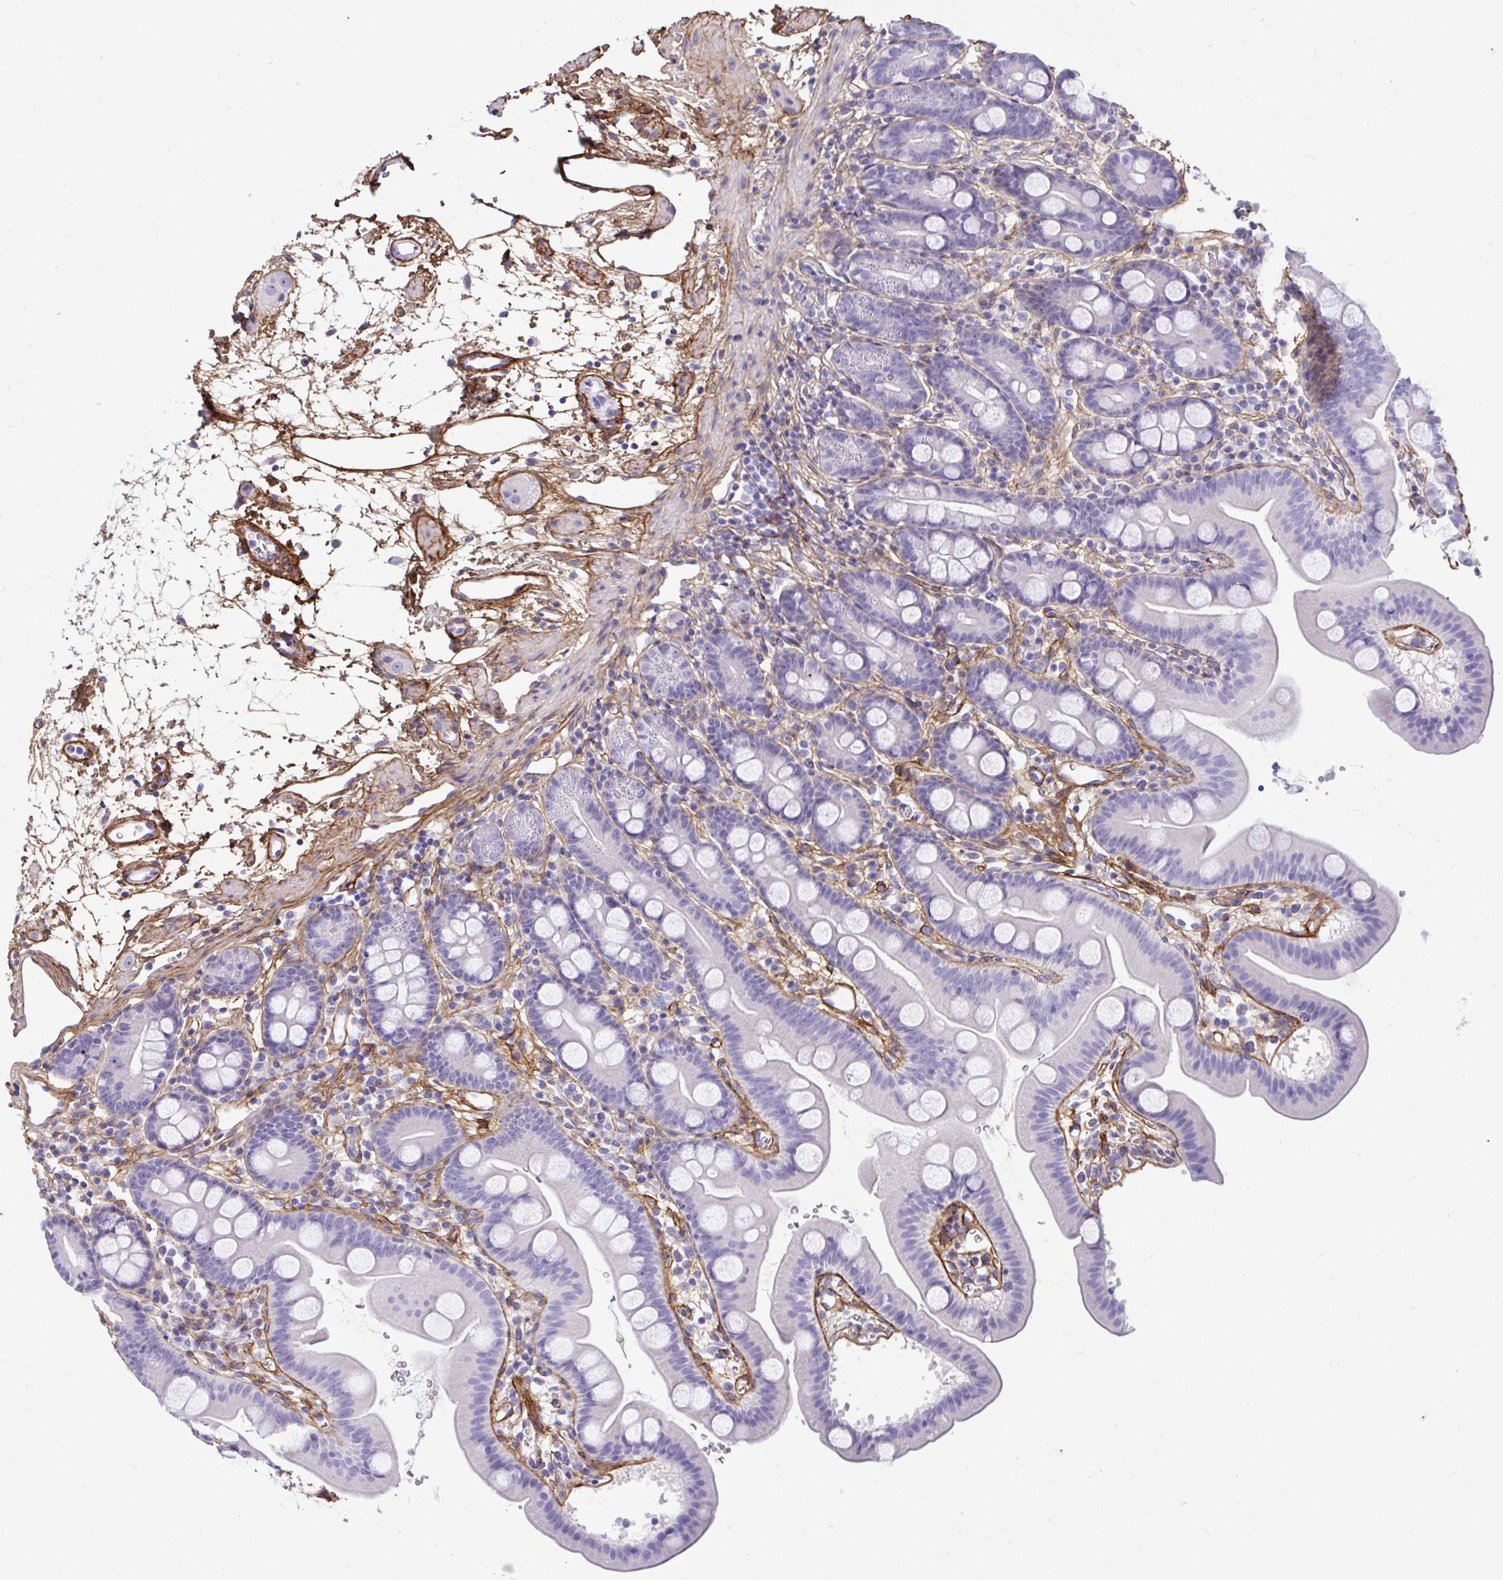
{"staining": {"intensity": "negative", "quantity": "none", "location": "none"}, "tissue": "duodenum", "cell_type": "Glandular cells", "image_type": "normal", "snomed": [{"axis": "morphology", "description": "Normal tissue, NOS"}, {"axis": "topography", "description": "Duodenum"}], "caption": "Immunohistochemistry histopathology image of benign duodenum stained for a protein (brown), which displays no staining in glandular cells.", "gene": "LHFPL6", "patient": {"sex": "male", "age": 59}}